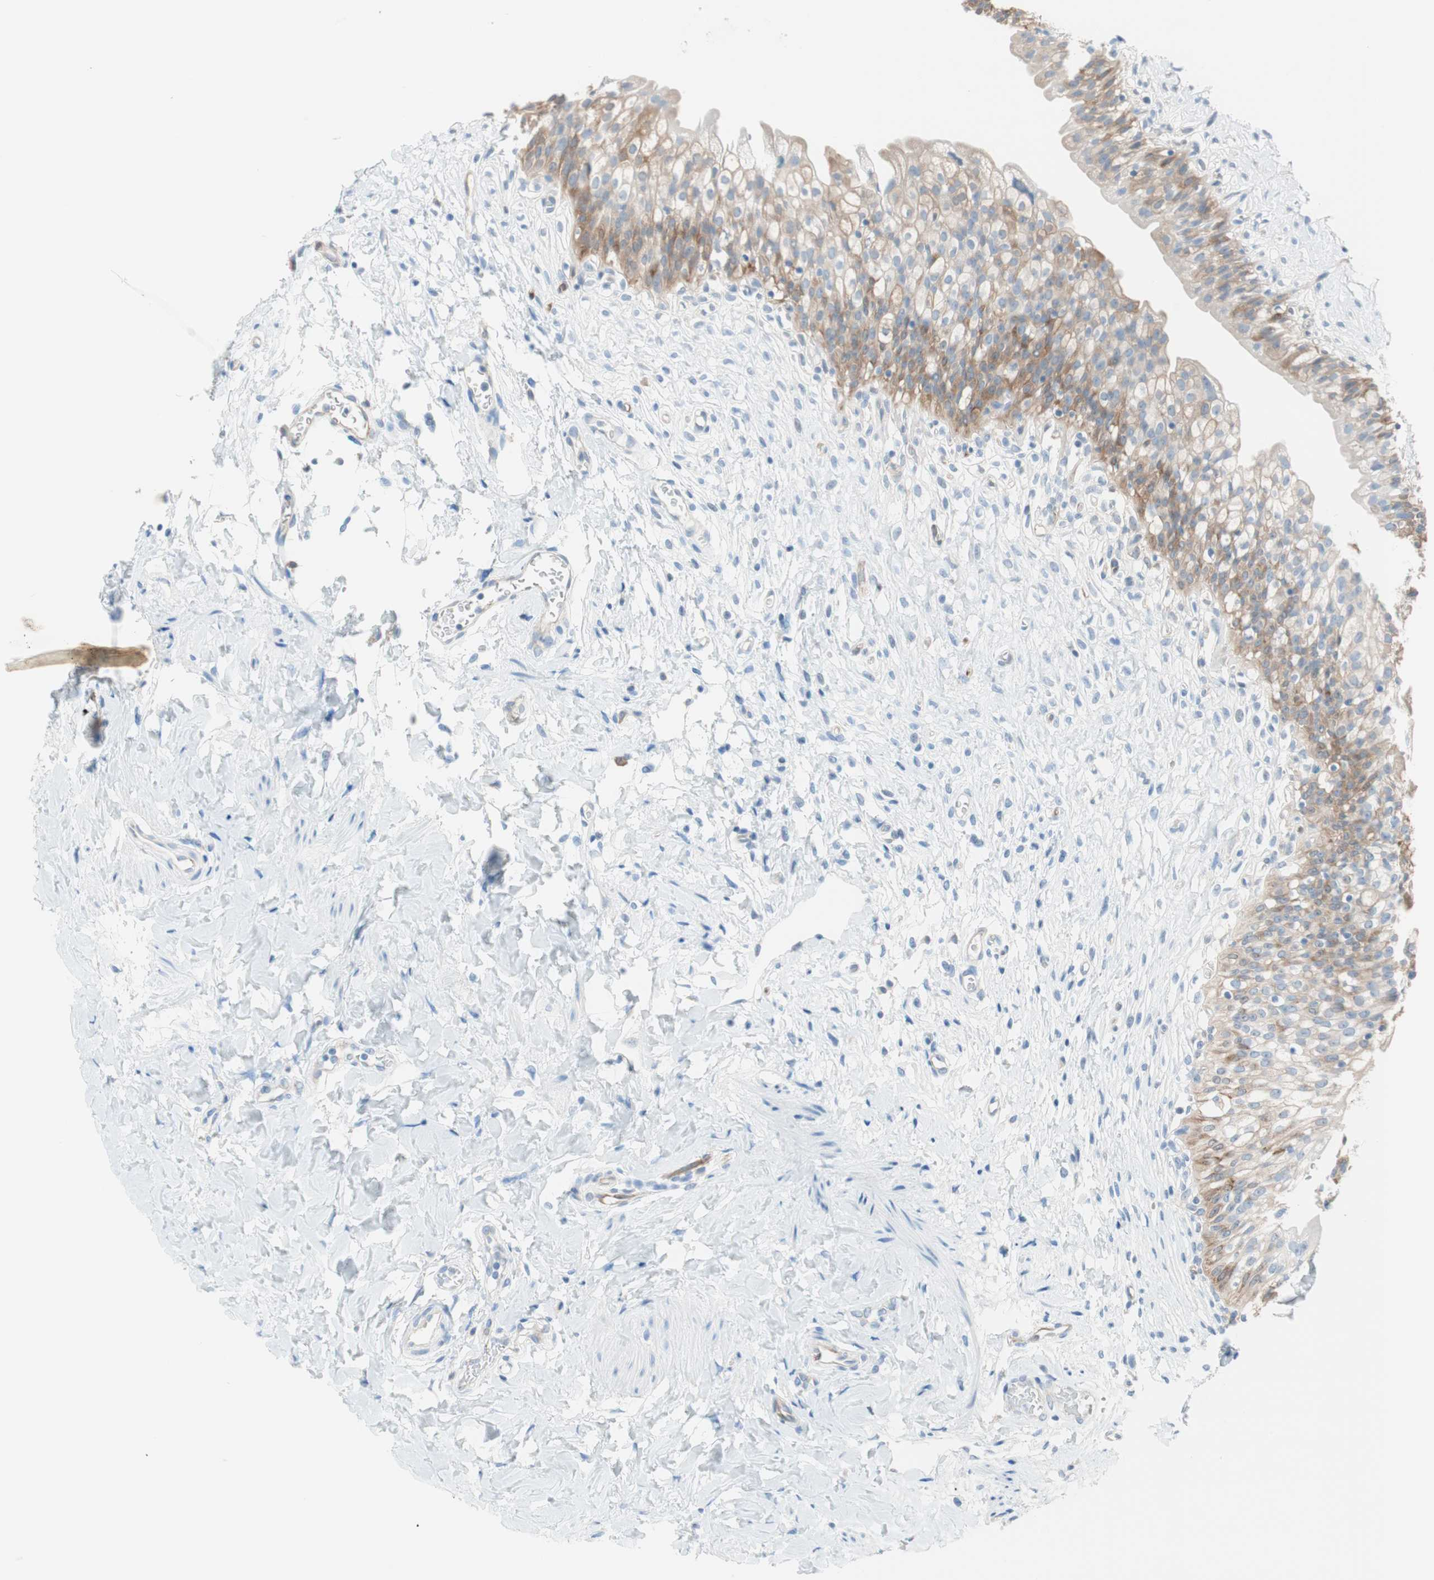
{"staining": {"intensity": "strong", "quantity": "25%-75%", "location": "cytoplasmic/membranous"}, "tissue": "urinary bladder", "cell_type": "Urothelial cells", "image_type": "normal", "snomed": [{"axis": "morphology", "description": "Normal tissue, NOS"}, {"axis": "morphology", "description": "Inflammation, NOS"}, {"axis": "topography", "description": "Urinary bladder"}], "caption": "DAB immunohistochemical staining of normal human urinary bladder reveals strong cytoplasmic/membranous protein staining in about 25%-75% of urothelial cells. The protein of interest is shown in brown color, while the nuclei are stained blue.", "gene": "GLUL", "patient": {"sex": "female", "age": 80}}